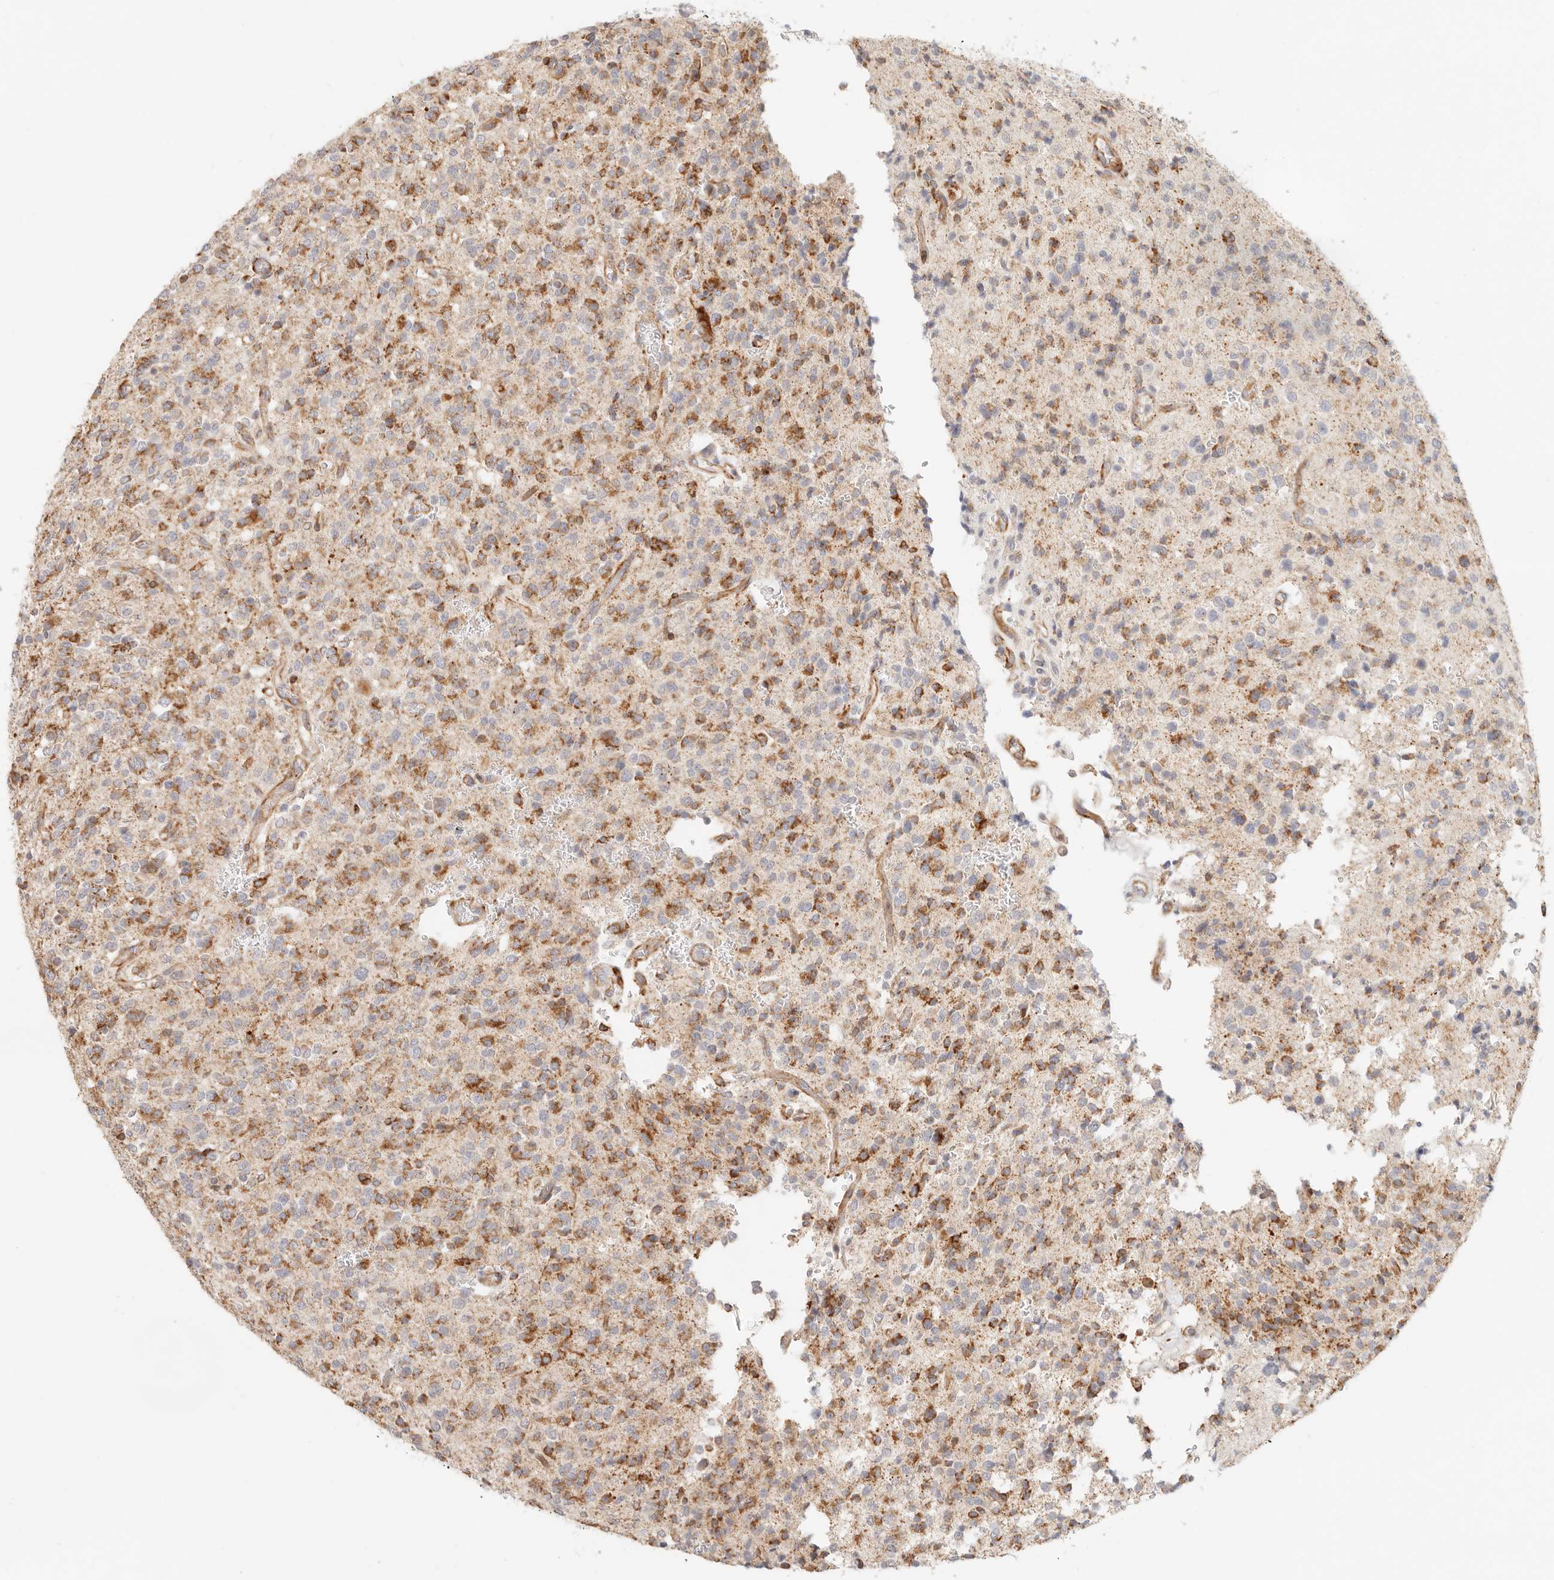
{"staining": {"intensity": "moderate", "quantity": "25%-75%", "location": "cytoplasmic/membranous"}, "tissue": "glioma", "cell_type": "Tumor cells", "image_type": "cancer", "snomed": [{"axis": "morphology", "description": "Glioma, malignant, High grade"}, {"axis": "topography", "description": "Brain"}], "caption": "IHC image of glioma stained for a protein (brown), which demonstrates medium levels of moderate cytoplasmic/membranous staining in approximately 25%-75% of tumor cells.", "gene": "SASS6", "patient": {"sex": "male", "age": 34}}